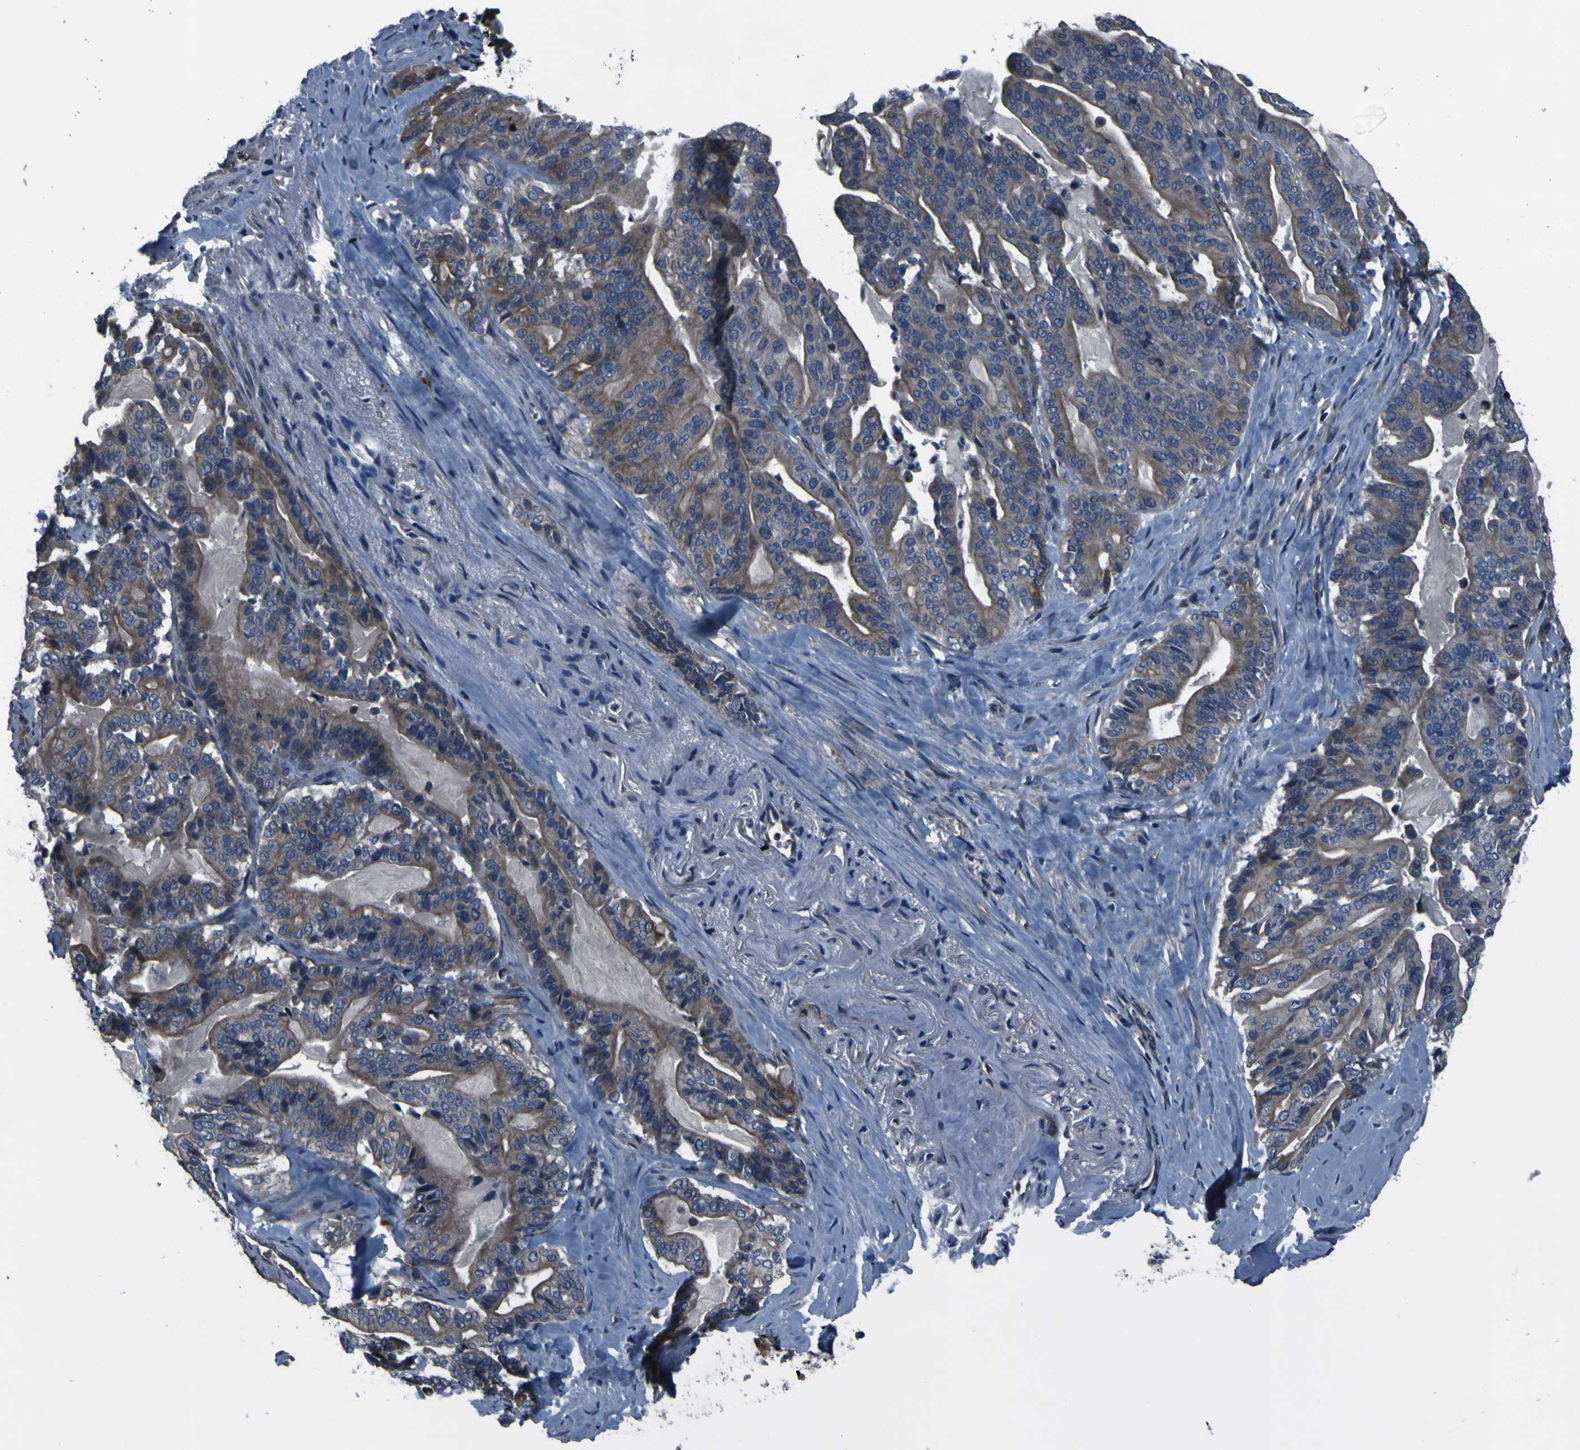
{"staining": {"intensity": "moderate", "quantity": "25%-75%", "location": "cytoplasmic/membranous"}, "tissue": "pancreatic cancer", "cell_type": "Tumor cells", "image_type": "cancer", "snomed": [{"axis": "morphology", "description": "Adenocarcinoma, NOS"}, {"axis": "topography", "description": "Pancreas"}], "caption": "A photomicrograph showing moderate cytoplasmic/membranous expression in about 25%-75% of tumor cells in adenocarcinoma (pancreatic), as visualized by brown immunohistochemical staining.", "gene": "GRAMD1A", "patient": {"sex": "male", "age": 63}}